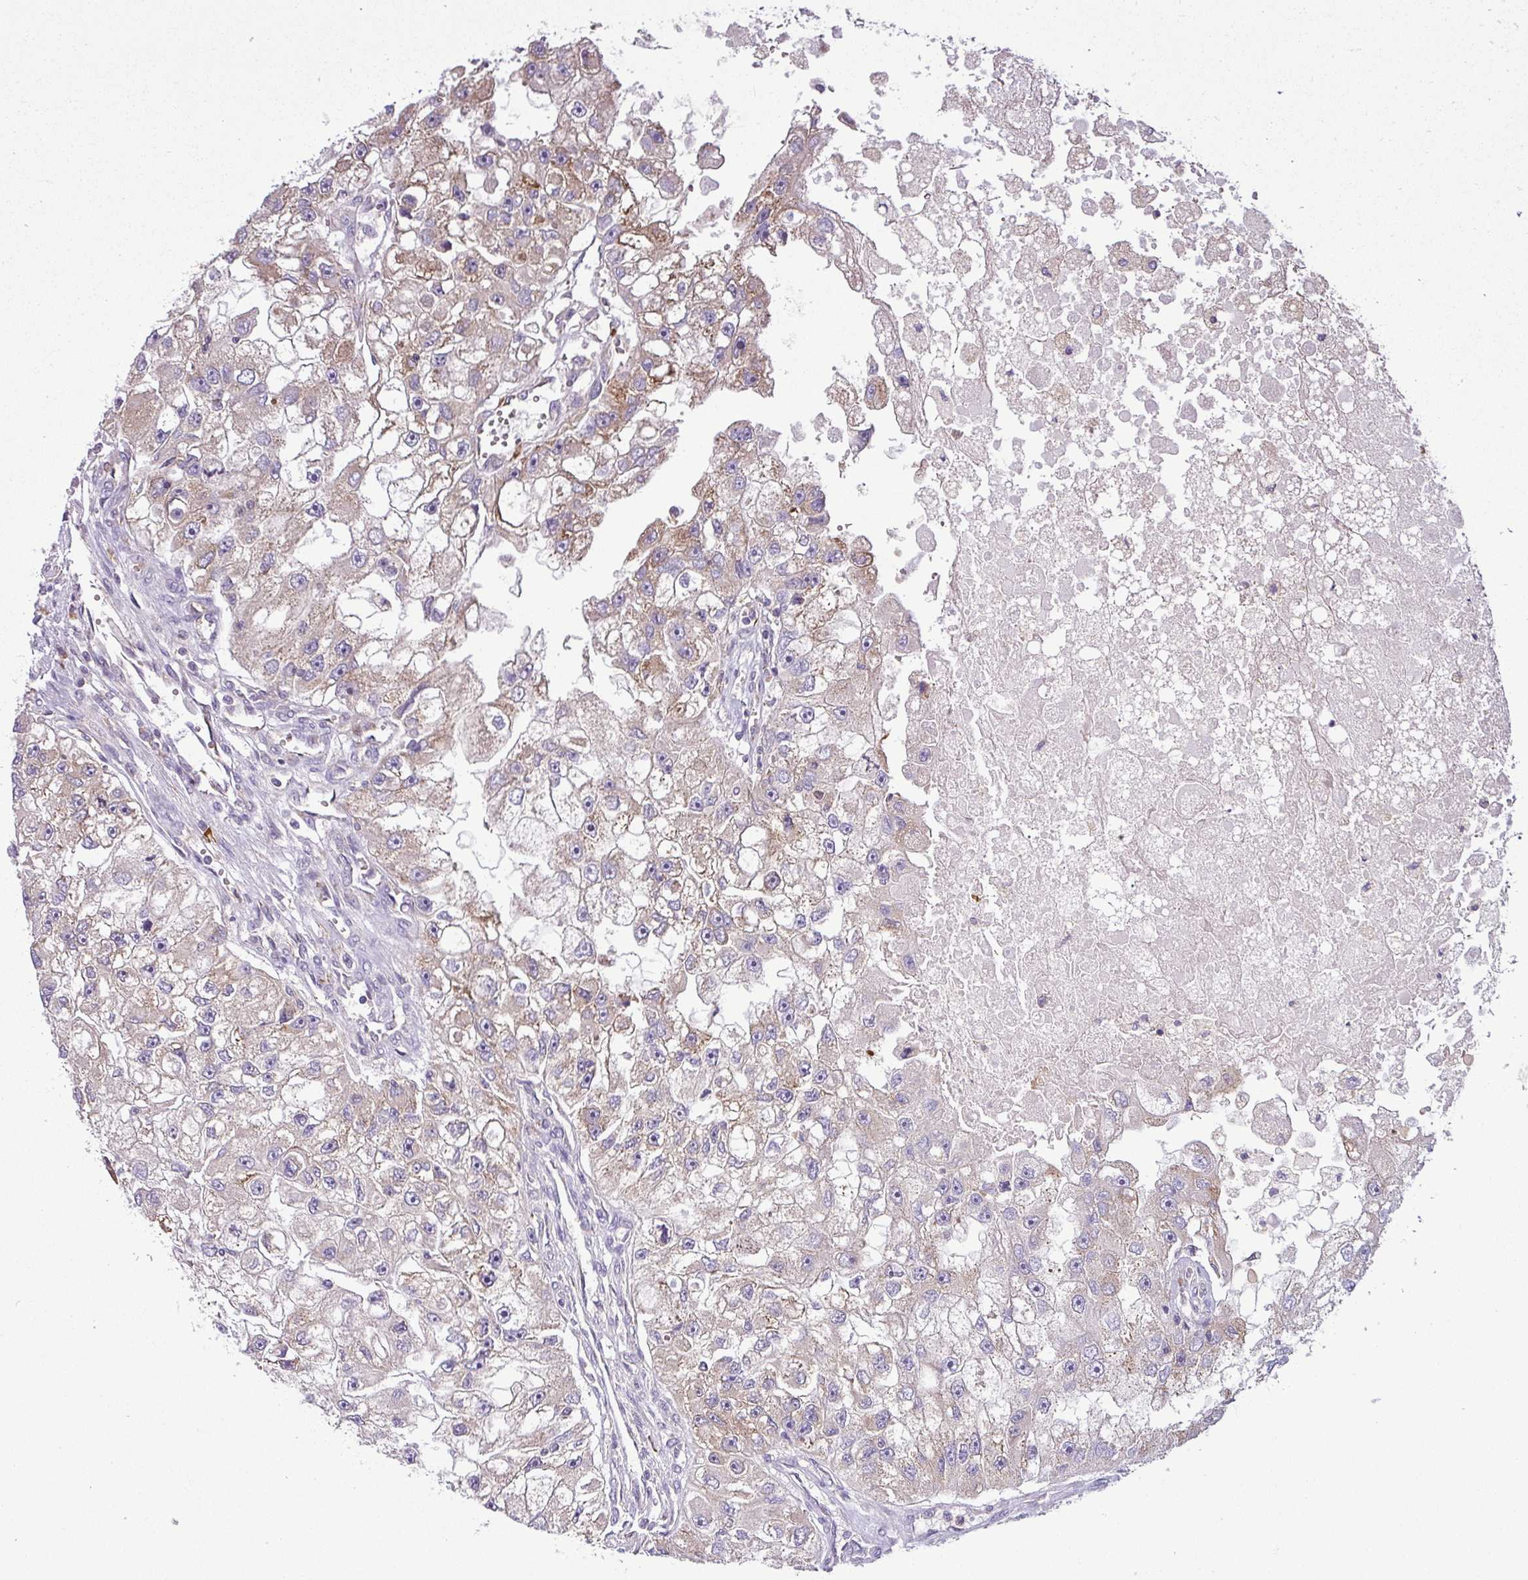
{"staining": {"intensity": "moderate", "quantity": "<25%", "location": "cytoplasmic/membranous"}, "tissue": "renal cancer", "cell_type": "Tumor cells", "image_type": "cancer", "snomed": [{"axis": "morphology", "description": "Adenocarcinoma, NOS"}, {"axis": "topography", "description": "Kidney"}], "caption": "A brown stain highlights moderate cytoplasmic/membranous positivity of a protein in renal cancer (adenocarcinoma) tumor cells.", "gene": "LRRC74B", "patient": {"sex": "male", "age": 63}}